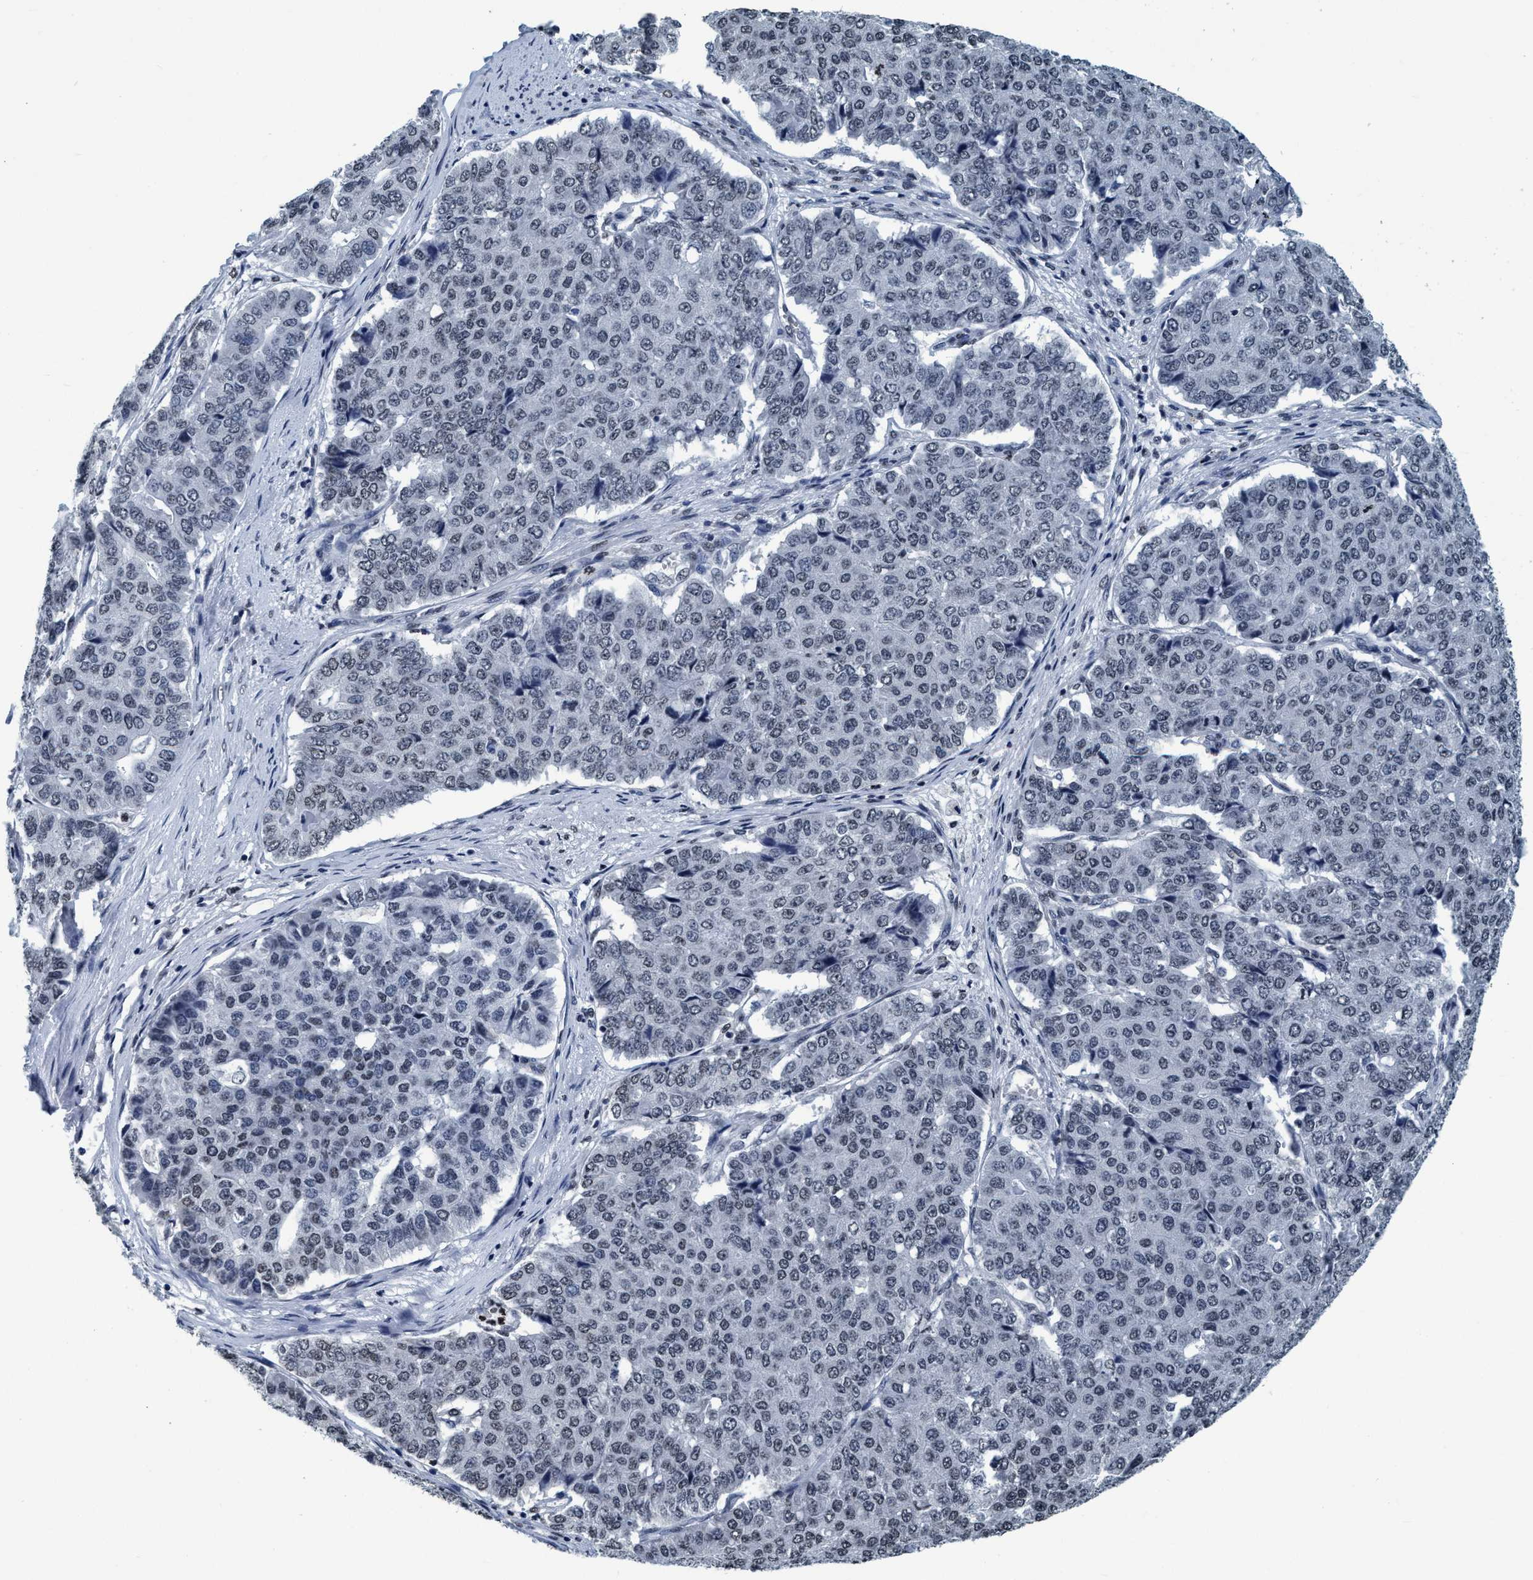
{"staining": {"intensity": "weak", "quantity": ">75%", "location": "nuclear"}, "tissue": "pancreatic cancer", "cell_type": "Tumor cells", "image_type": "cancer", "snomed": [{"axis": "morphology", "description": "Adenocarcinoma, NOS"}, {"axis": "topography", "description": "Pancreas"}], "caption": "Weak nuclear positivity for a protein is present in about >75% of tumor cells of pancreatic cancer (adenocarcinoma) using immunohistochemistry.", "gene": "CCNE2", "patient": {"sex": "male", "age": 50}}